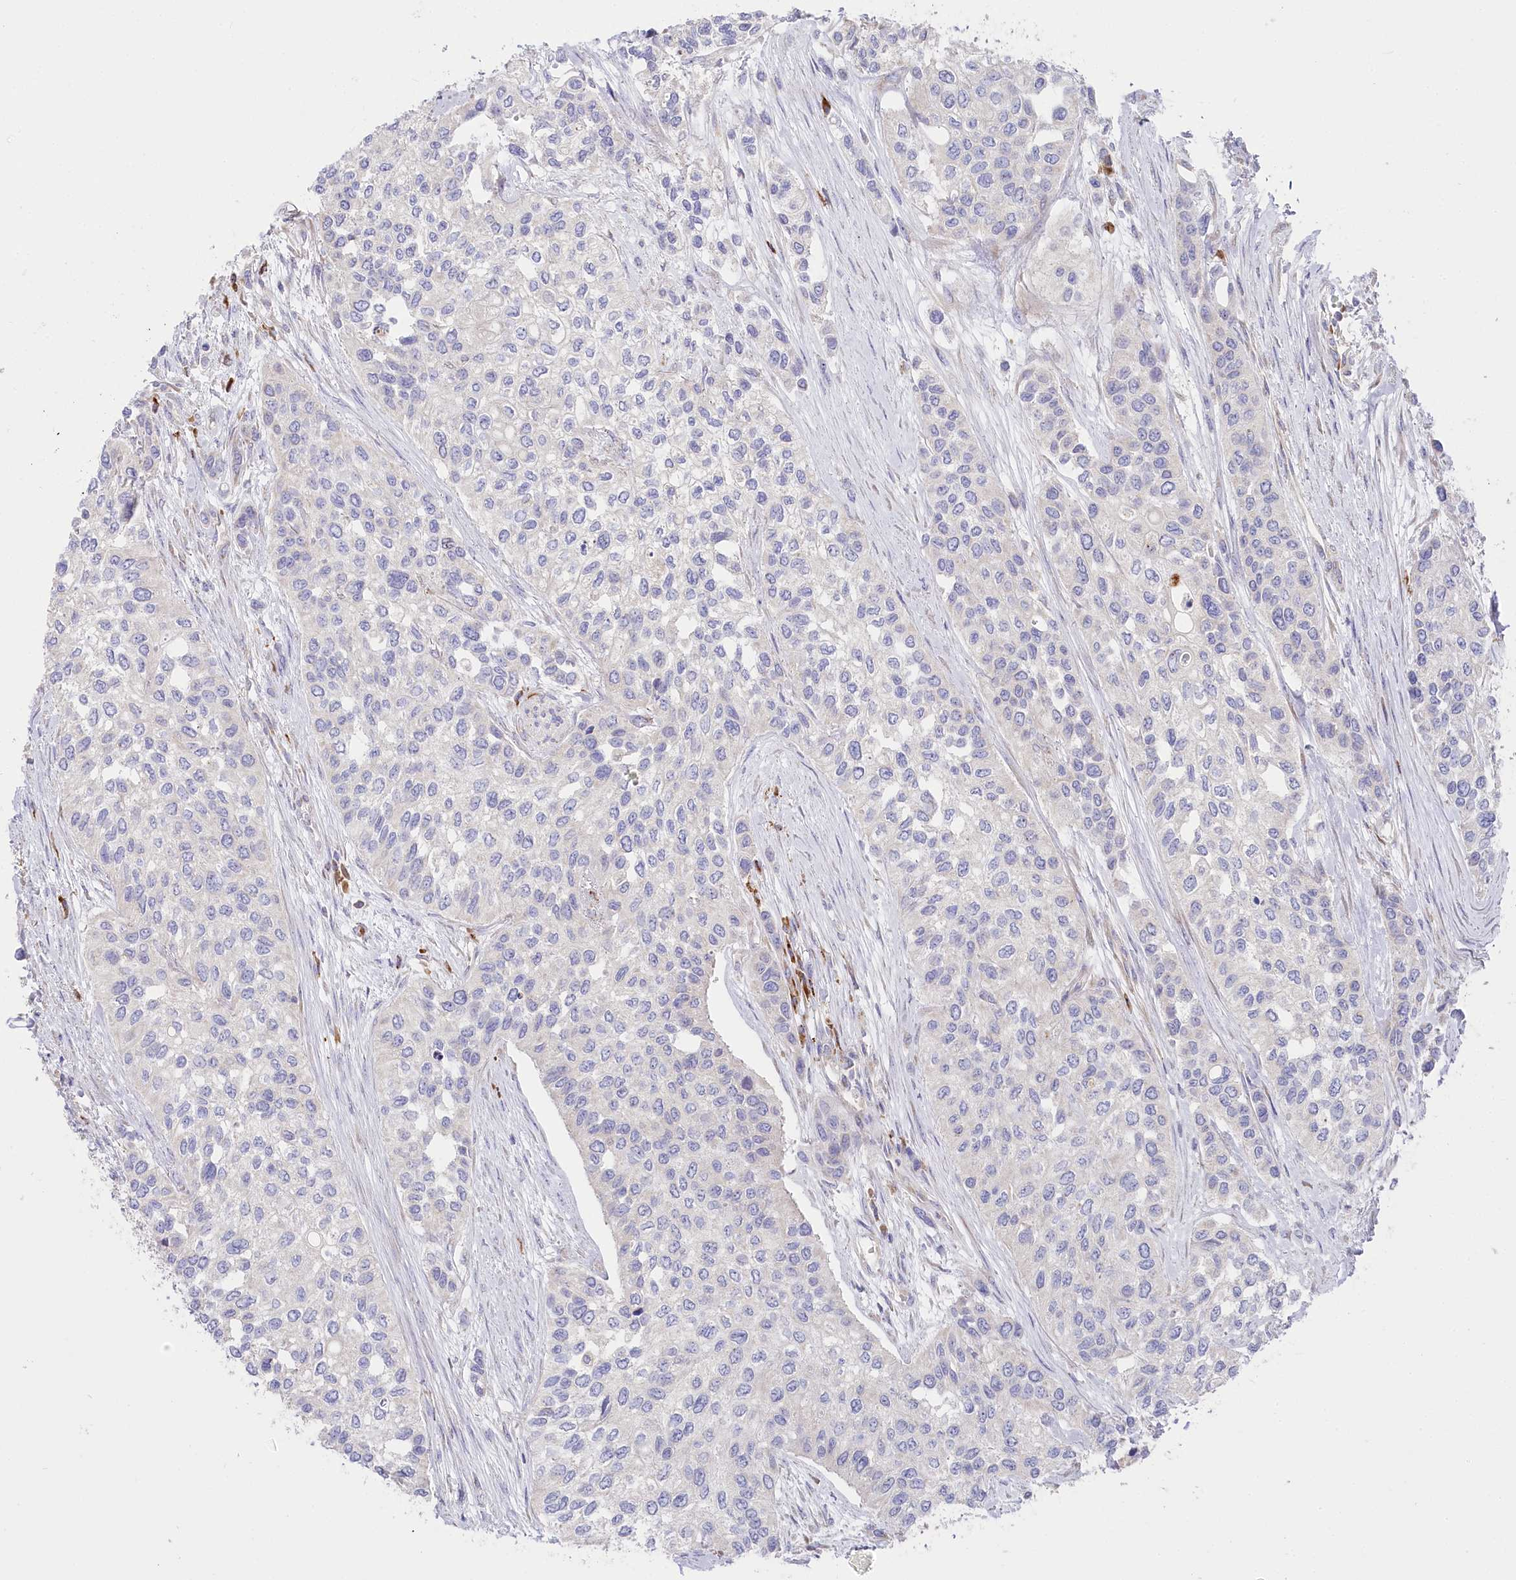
{"staining": {"intensity": "negative", "quantity": "none", "location": "none"}, "tissue": "urothelial cancer", "cell_type": "Tumor cells", "image_type": "cancer", "snomed": [{"axis": "morphology", "description": "Normal tissue, NOS"}, {"axis": "morphology", "description": "Urothelial carcinoma, High grade"}, {"axis": "topography", "description": "Vascular tissue"}, {"axis": "topography", "description": "Urinary bladder"}], "caption": "Tumor cells show no significant protein staining in urothelial cancer. The staining was performed using DAB (3,3'-diaminobenzidine) to visualize the protein expression in brown, while the nuclei were stained in blue with hematoxylin (Magnification: 20x).", "gene": "POGLUT1", "patient": {"sex": "female", "age": 56}}